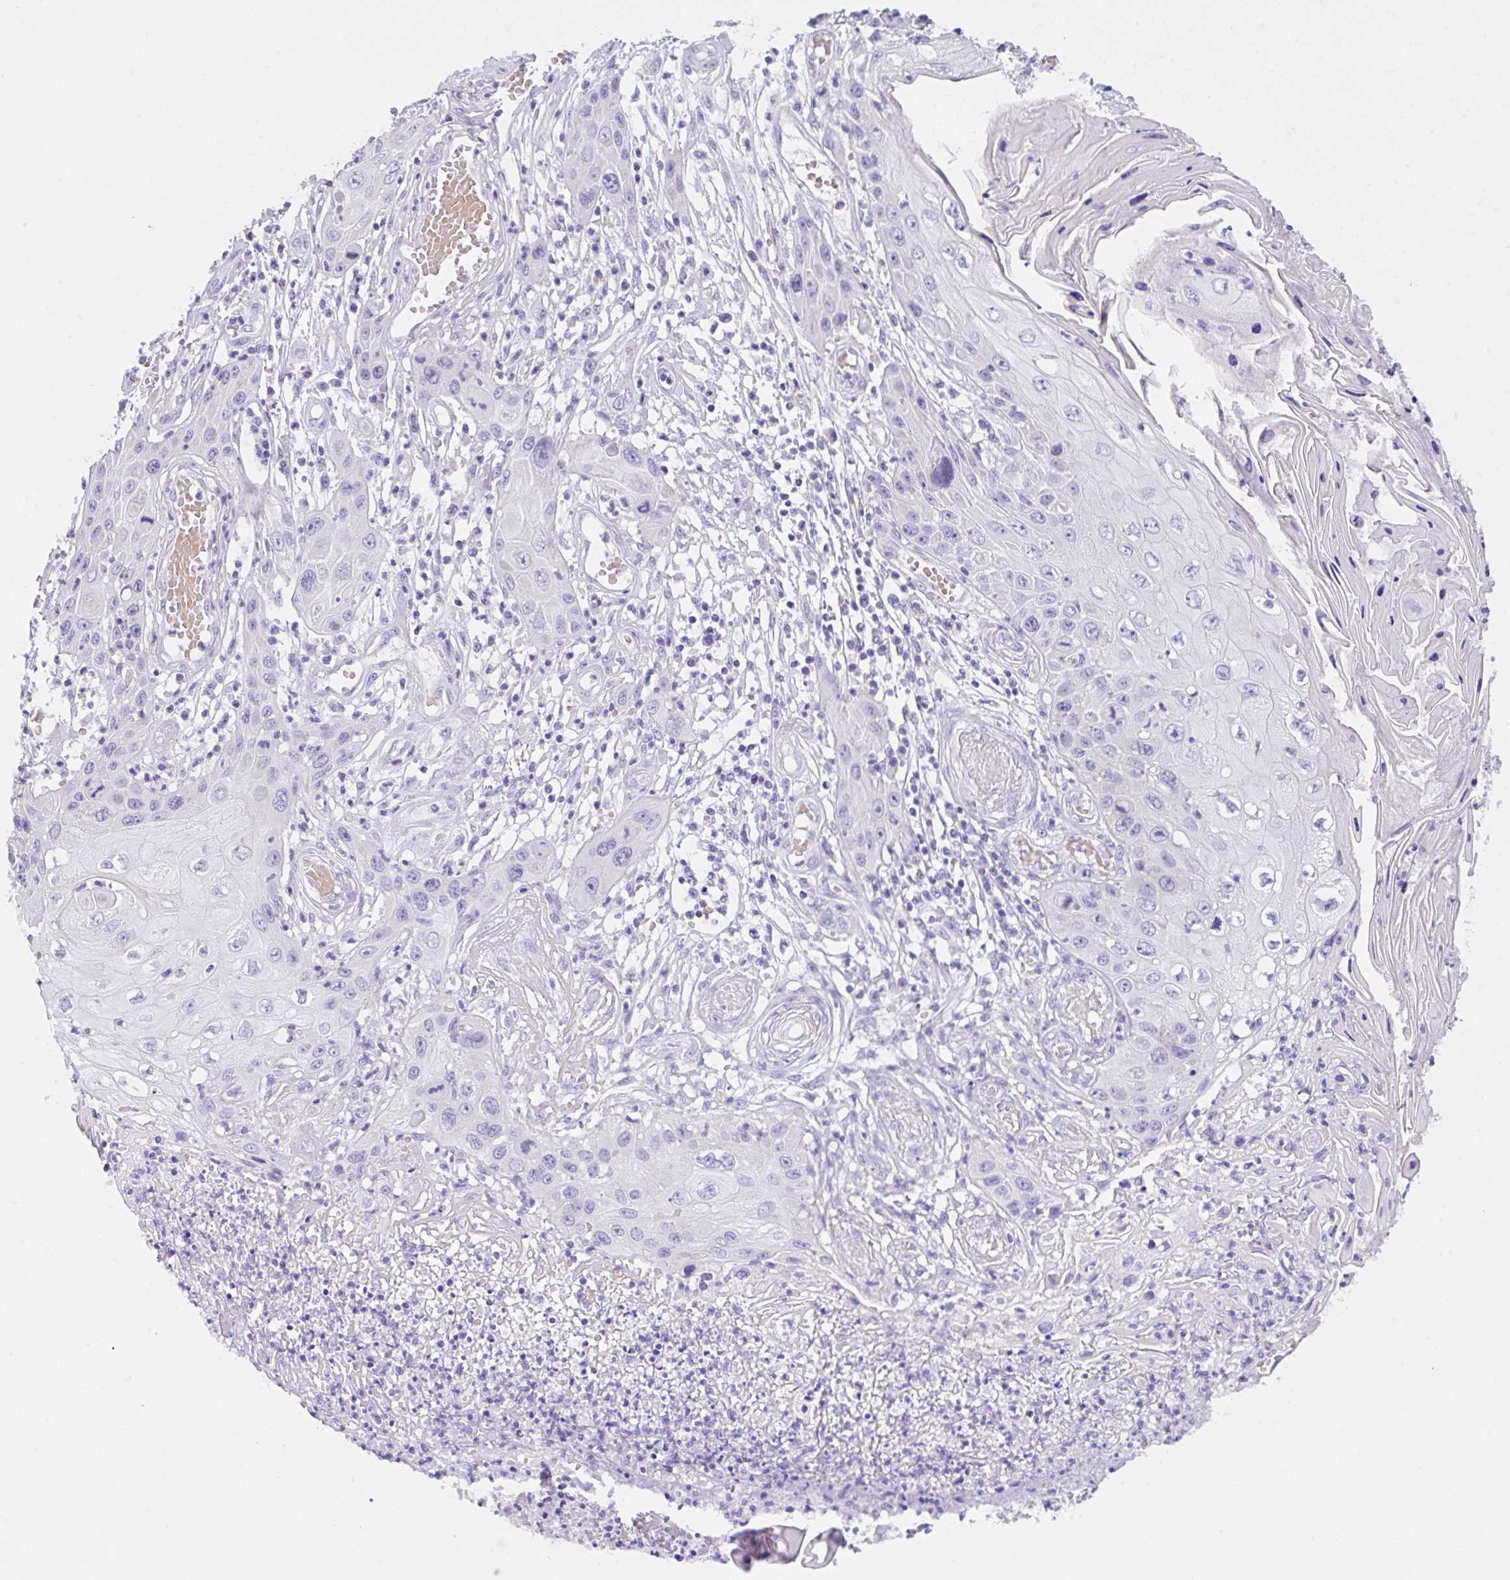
{"staining": {"intensity": "negative", "quantity": "none", "location": "none"}, "tissue": "skin cancer", "cell_type": "Tumor cells", "image_type": "cancer", "snomed": [{"axis": "morphology", "description": "Squamous cell carcinoma, NOS"}, {"axis": "topography", "description": "Skin"}, {"axis": "topography", "description": "Vulva"}], "caption": "Micrograph shows no significant protein staining in tumor cells of skin cancer. The staining was performed using DAB to visualize the protein expression in brown, while the nuclei were stained in blue with hematoxylin (Magnification: 20x).", "gene": "TRAF4", "patient": {"sex": "female", "age": 44}}